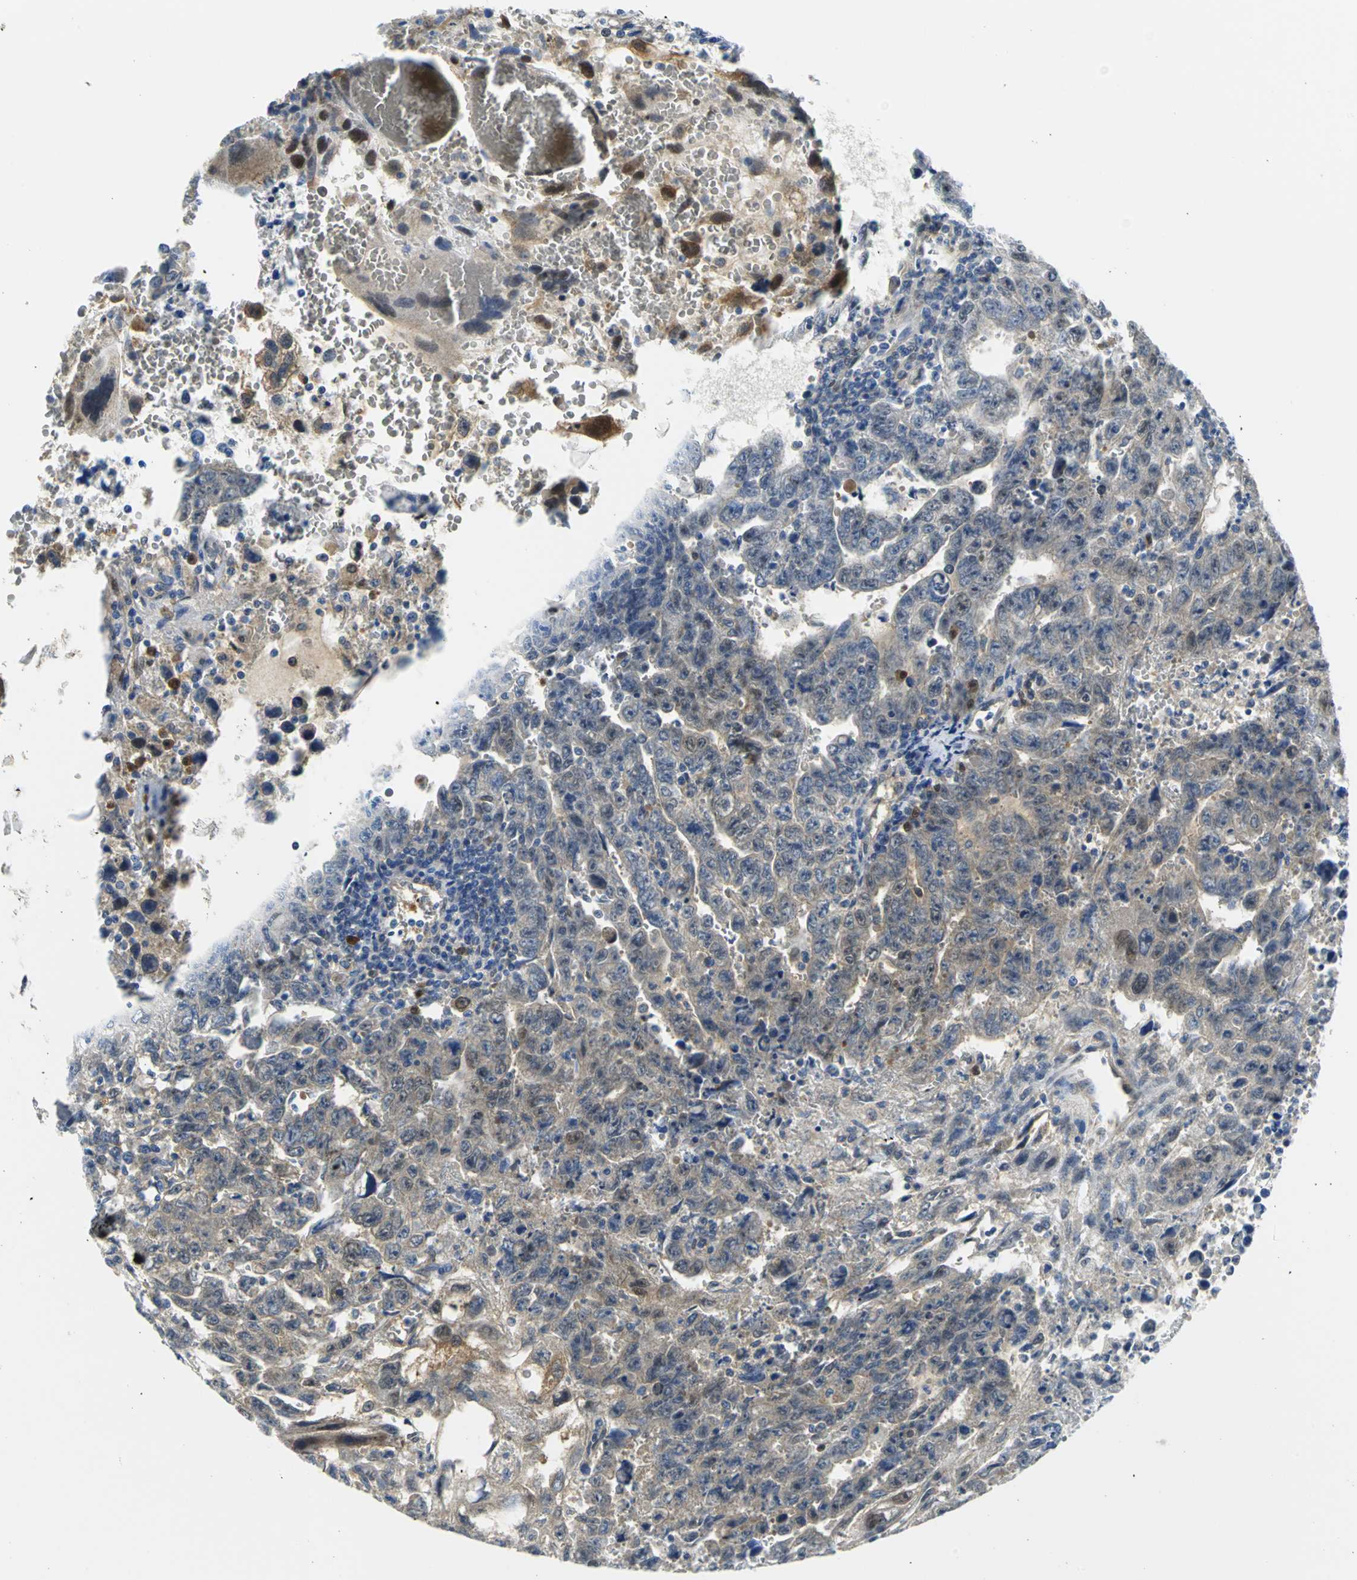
{"staining": {"intensity": "moderate", "quantity": "25%-75%", "location": "cytoplasmic/membranous"}, "tissue": "testis cancer", "cell_type": "Tumor cells", "image_type": "cancer", "snomed": [{"axis": "morphology", "description": "Carcinoma, Embryonal, NOS"}, {"axis": "topography", "description": "Testis"}], "caption": "IHC of human embryonal carcinoma (testis) exhibits medium levels of moderate cytoplasmic/membranous positivity in approximately 25%-75% of tumor cells.", "gene": "PGM3", "patient": {"sex": "male", "age": 28}}